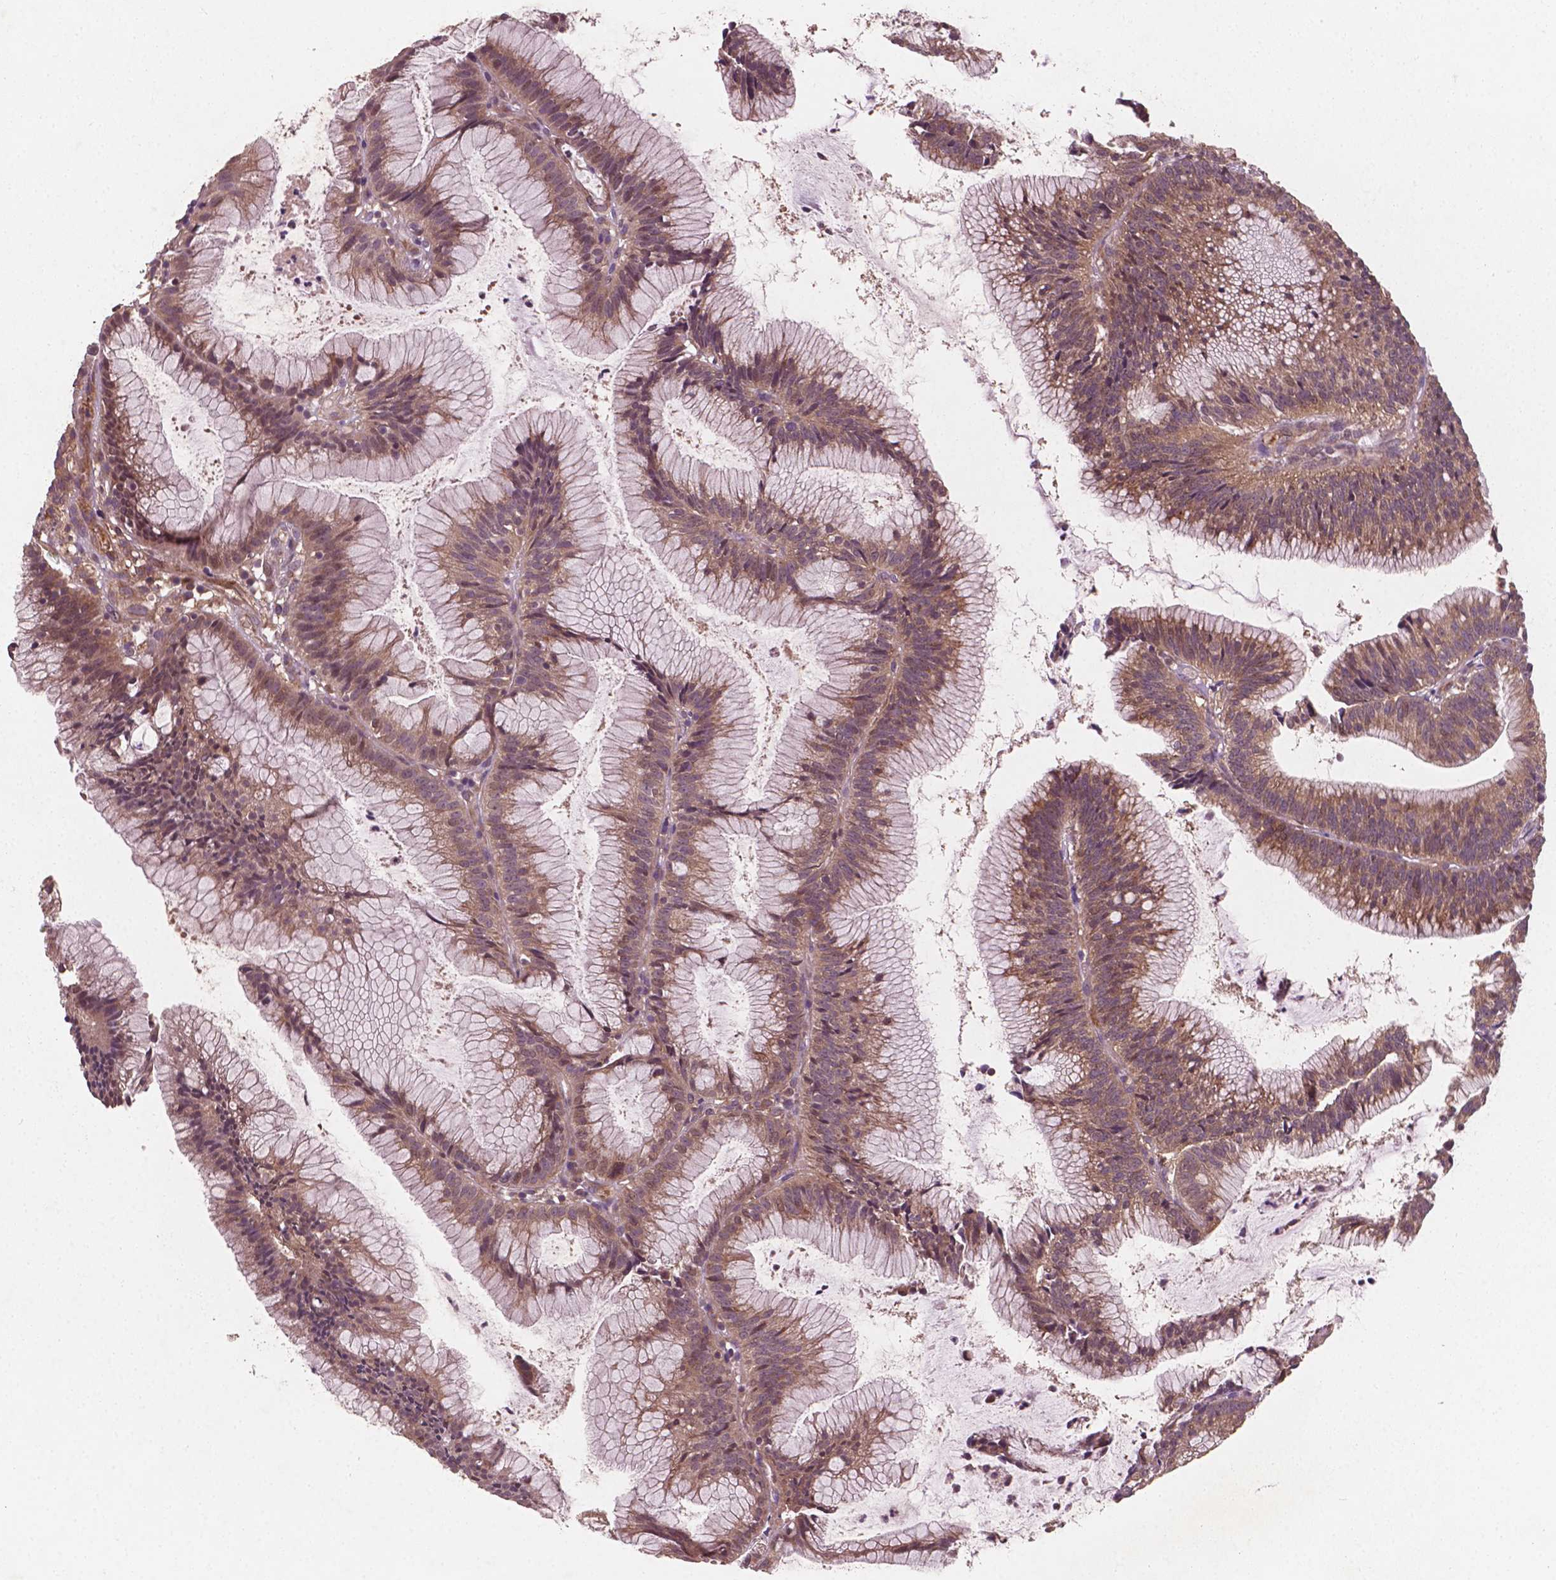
{"staining": {"intensity": "weak", "quantity": ">75%", "location": "cytoplasmic/membranous"}, "tissue": "colorectal cancer", "cell_type": "Tumor cells", "image_type": "cancer", "snomed": [{"axis": "morphology", "description": "Adenocarcinoma, NOS"}, {"axis": "topography", "description": "Colon"}], "caption": "An immunohistochemistry (IHC) histopathology image of tumor tissue is shown. Protein staining in brown labels weak cytoplasmic/membranous positivity in colorectal cancer (adenocarcinoma) within tumor cells.", "gene": "CYFIP2", "patient": {"sex": "female", "age": 78}}